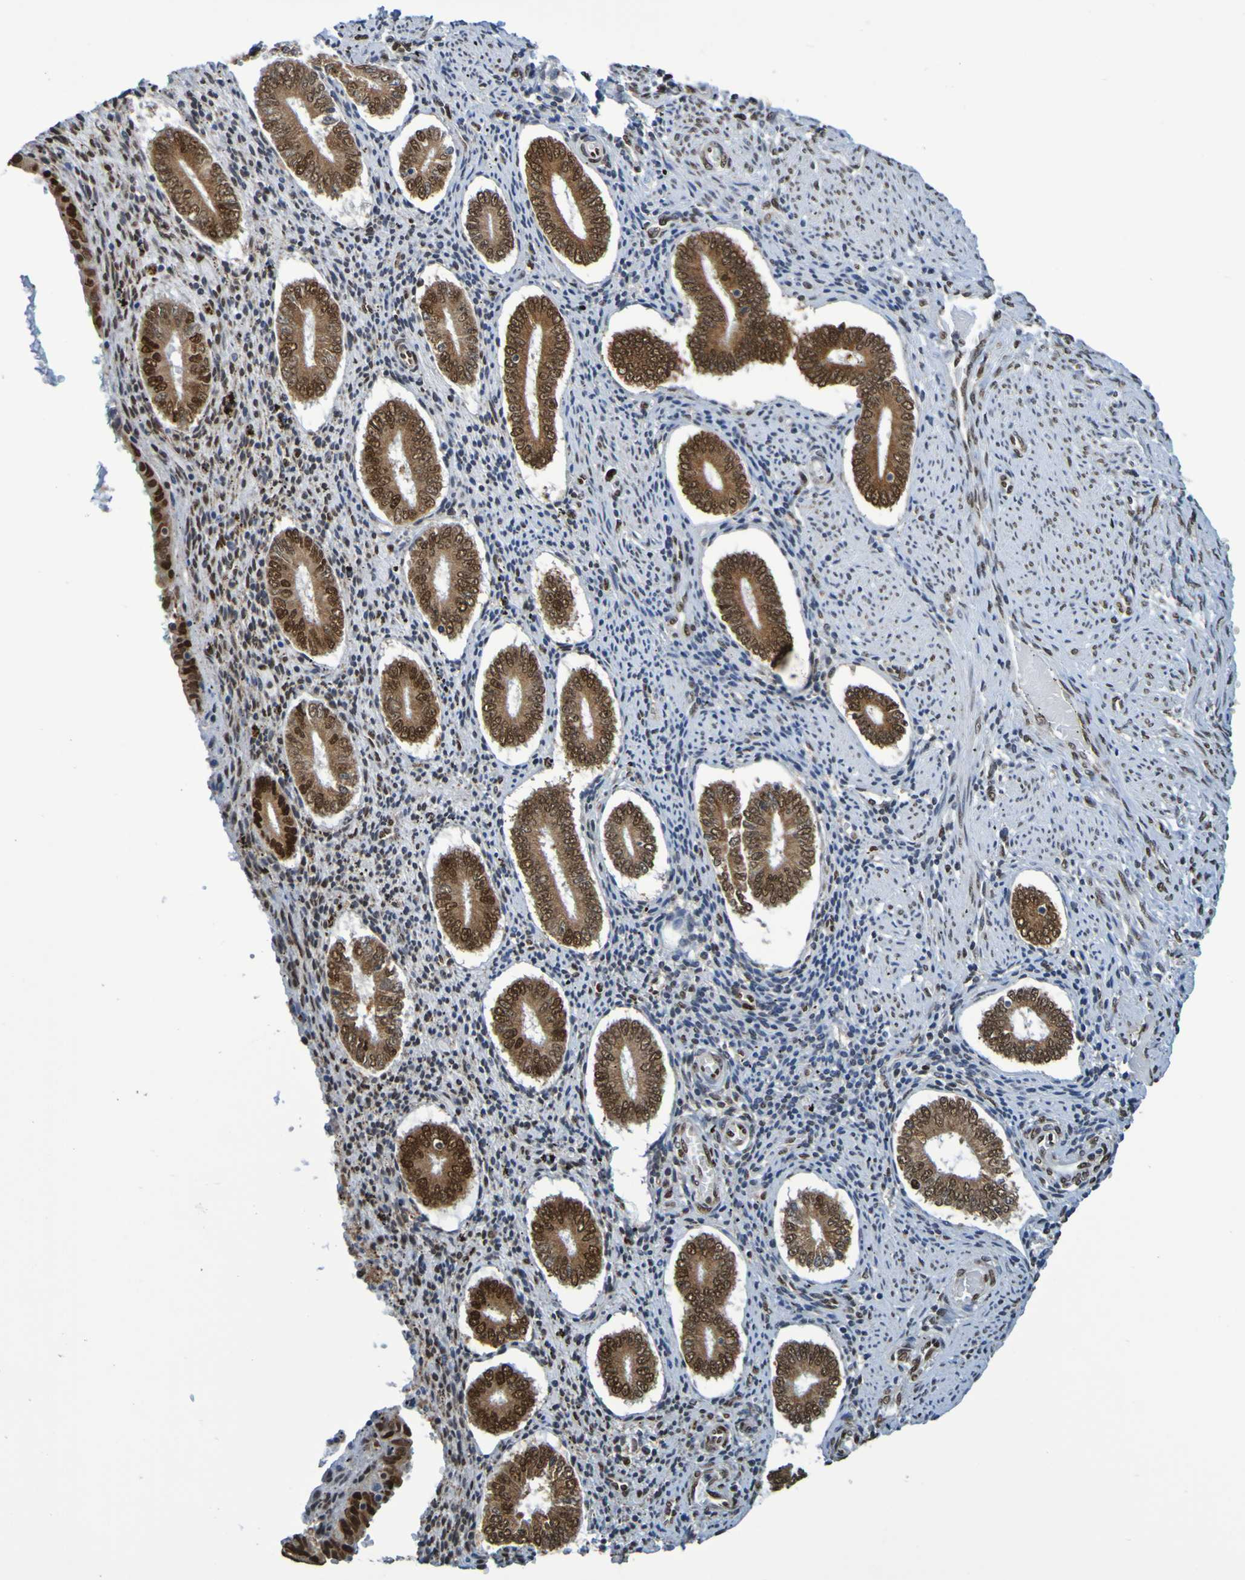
{"staining": {"intensity": "strong", "quantity": ">75%", "location": "nuclear"}, "tissue": "endometrium", "cell_type": "Cells in endometrial stroma", "image_type": "normal", "snomed": [{"axis": "morphology", "description": "Normal tissue, NOS"}, {"axis": "topography", "description": "Endometrium"}], "caption": "Protein expression analysis of benign endometrium reveals strong nuclear expression in approximately >75% of cells in endometrial stroma.", "gene": "HDAC2", "patient": {"sex": "female", "age": 42}}